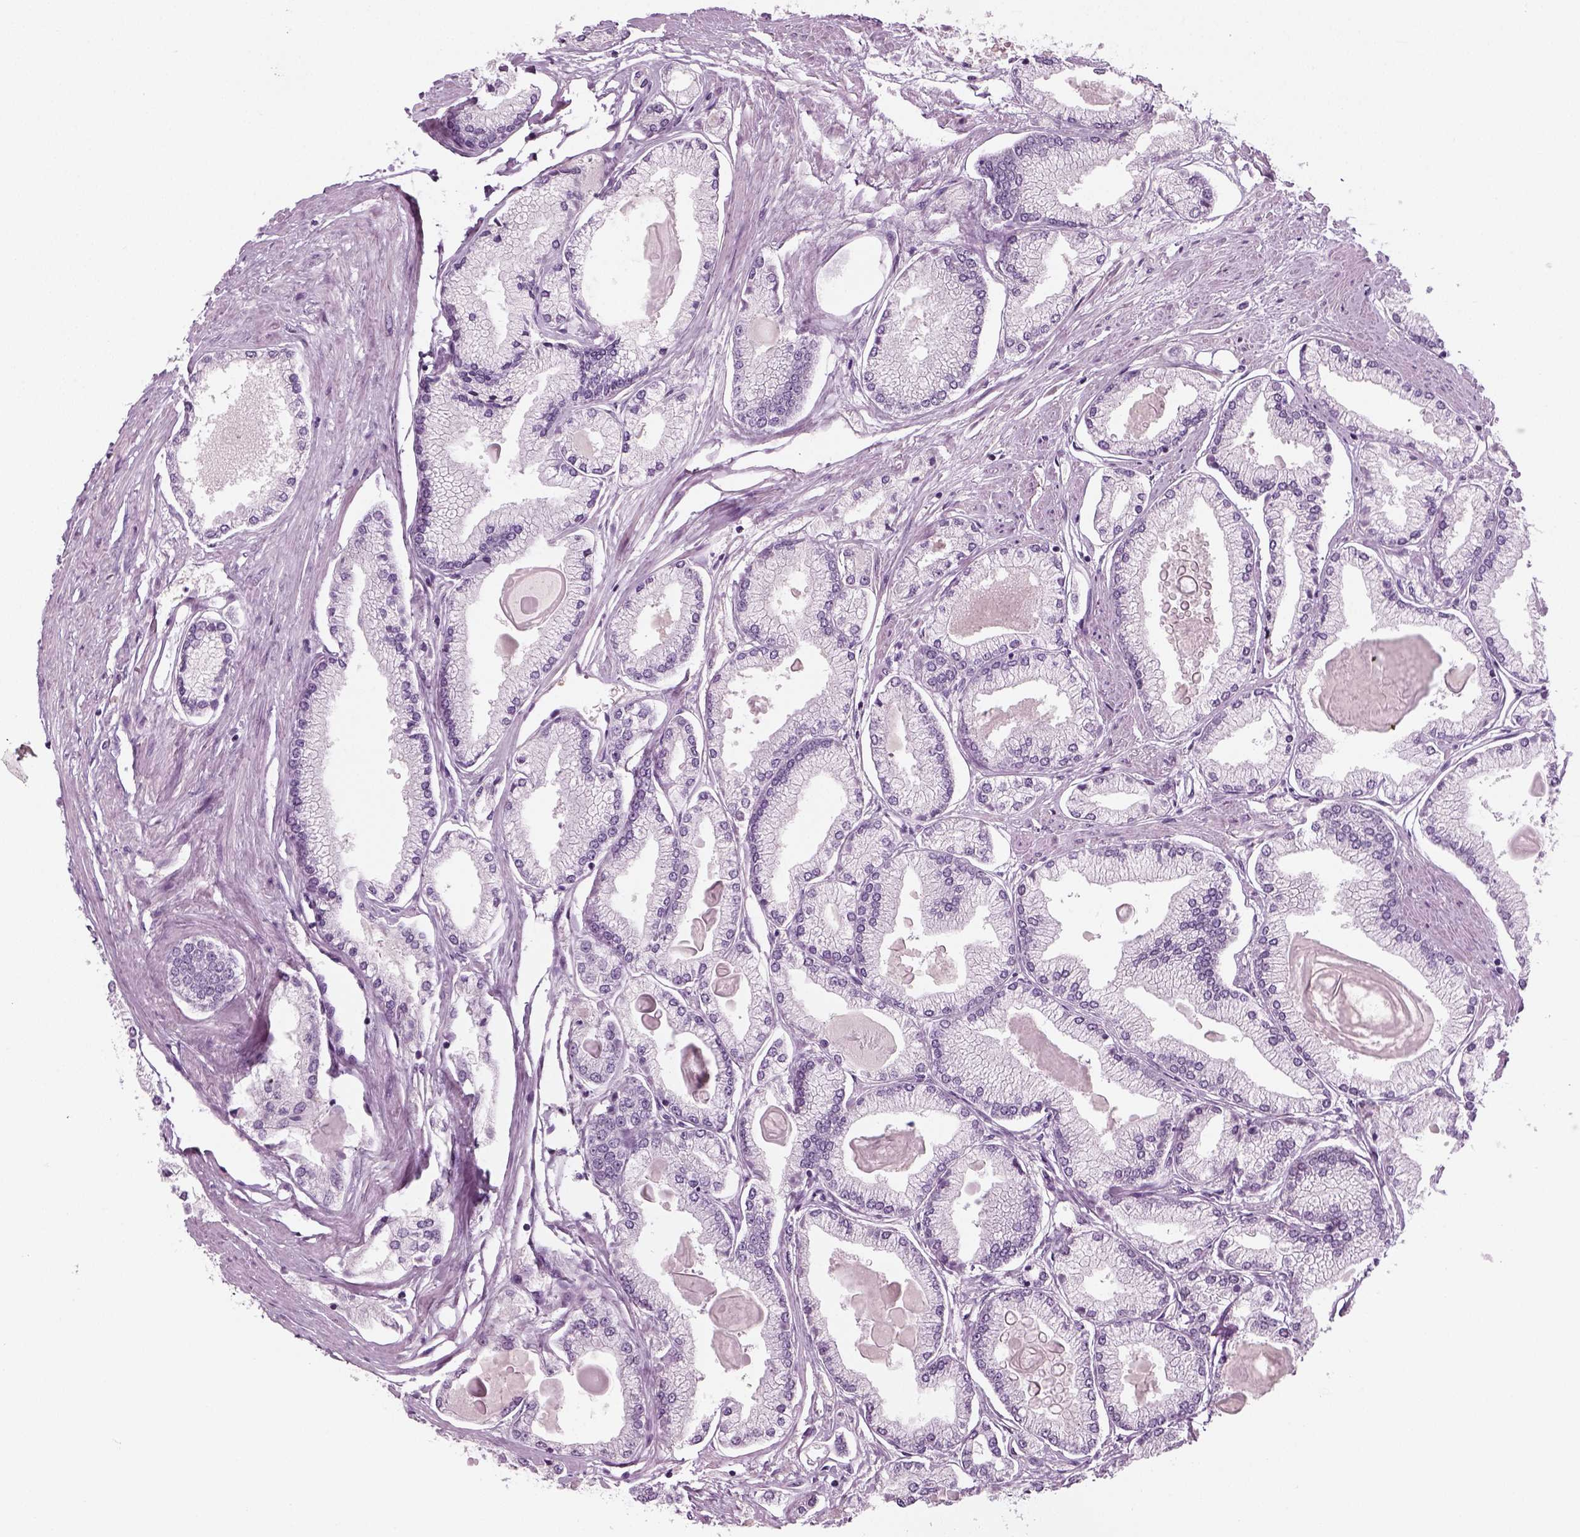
{"staining": {"intensity": "negative", "quantity": "none", "location": "none"}, "tissue": "prostate cancer", "cell_type": "Tumor cells", "image_type": "cancer", "snomed": [{"axis": "morphology", "description": "Adenocarcinoma, High grade"}, {"axis": "topography", "description": "Prostate"}], "caption": "The histopathology image demonstrates no staining of tumor cells in prostate adenocarcinoma (high-grade).", "gene": "KRT75", "patient": {"sex": "male", "age": 68}}